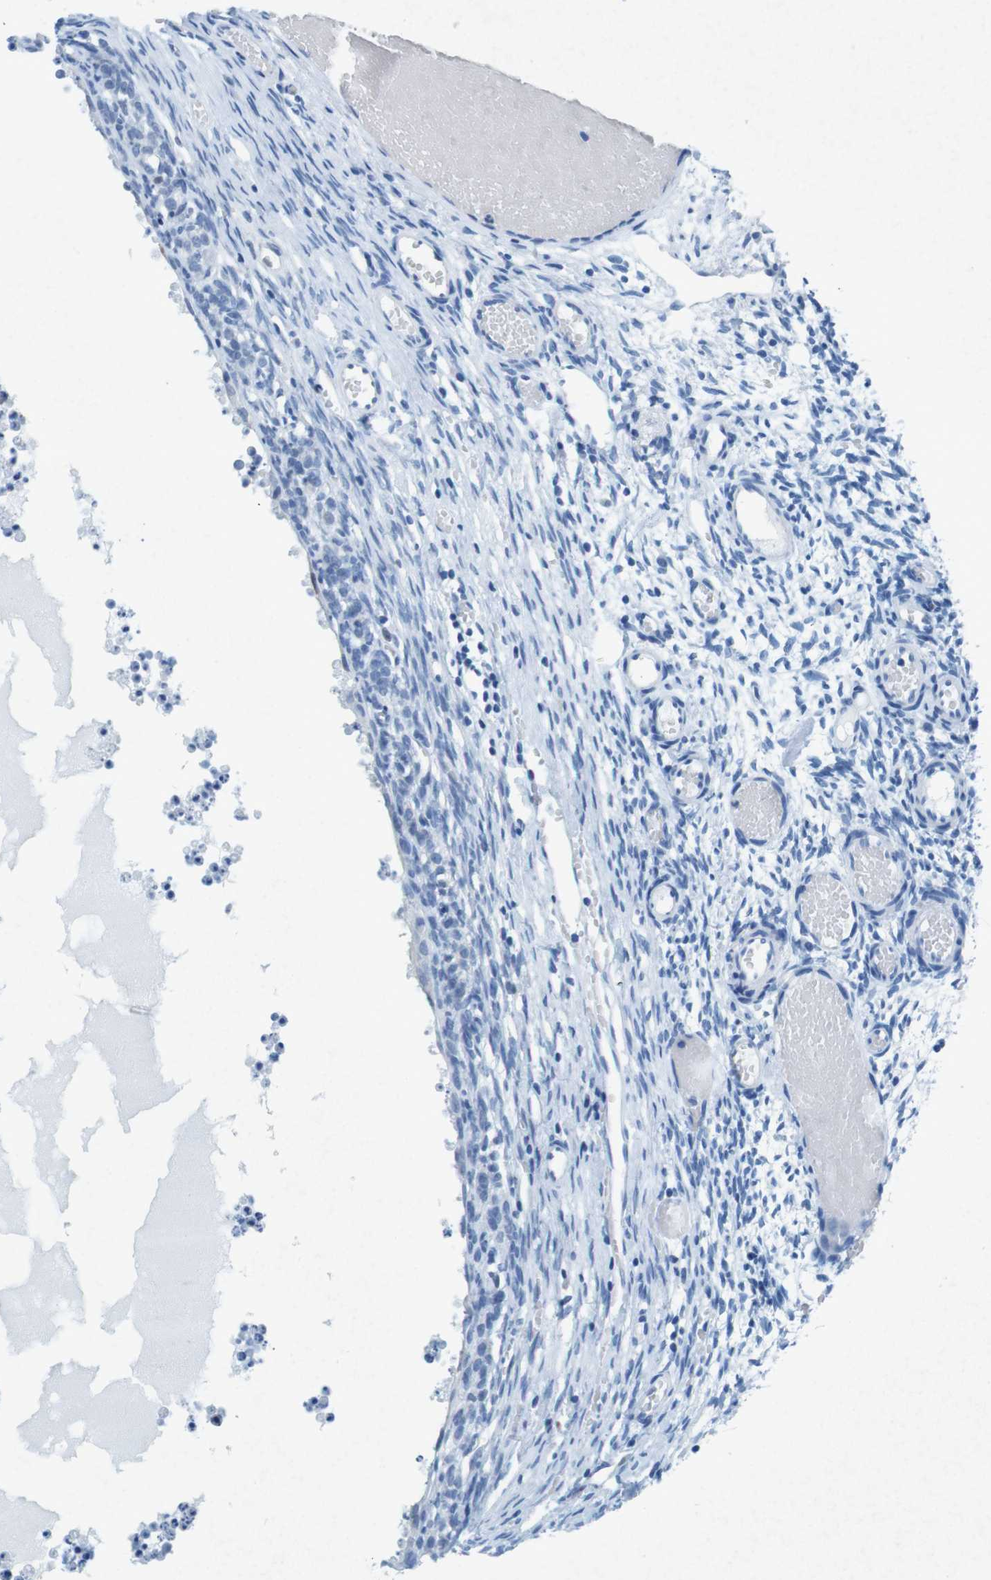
{"staining": {"intensity": "negative", "quantity": "none", "location": "none"}, "tissue": "ovary", "cell_type": "Ovarian stroma cells", "image_type": "normal", "snomed": [{"axis": "morphology", "description": "Normal tissue, NOS"}, {"axis": "topography", "description": "Ovary"}], "caption": "This photomicrograph is of benign ovary stained with IHC to label a protein in brown with the nuclei are counter-stained blue. There is no positivity in ovarian stroma cells. (DAB IHC, high magnification).", "gene": "CTAG1B", "patient": {"sex": "female", "age": 35}}